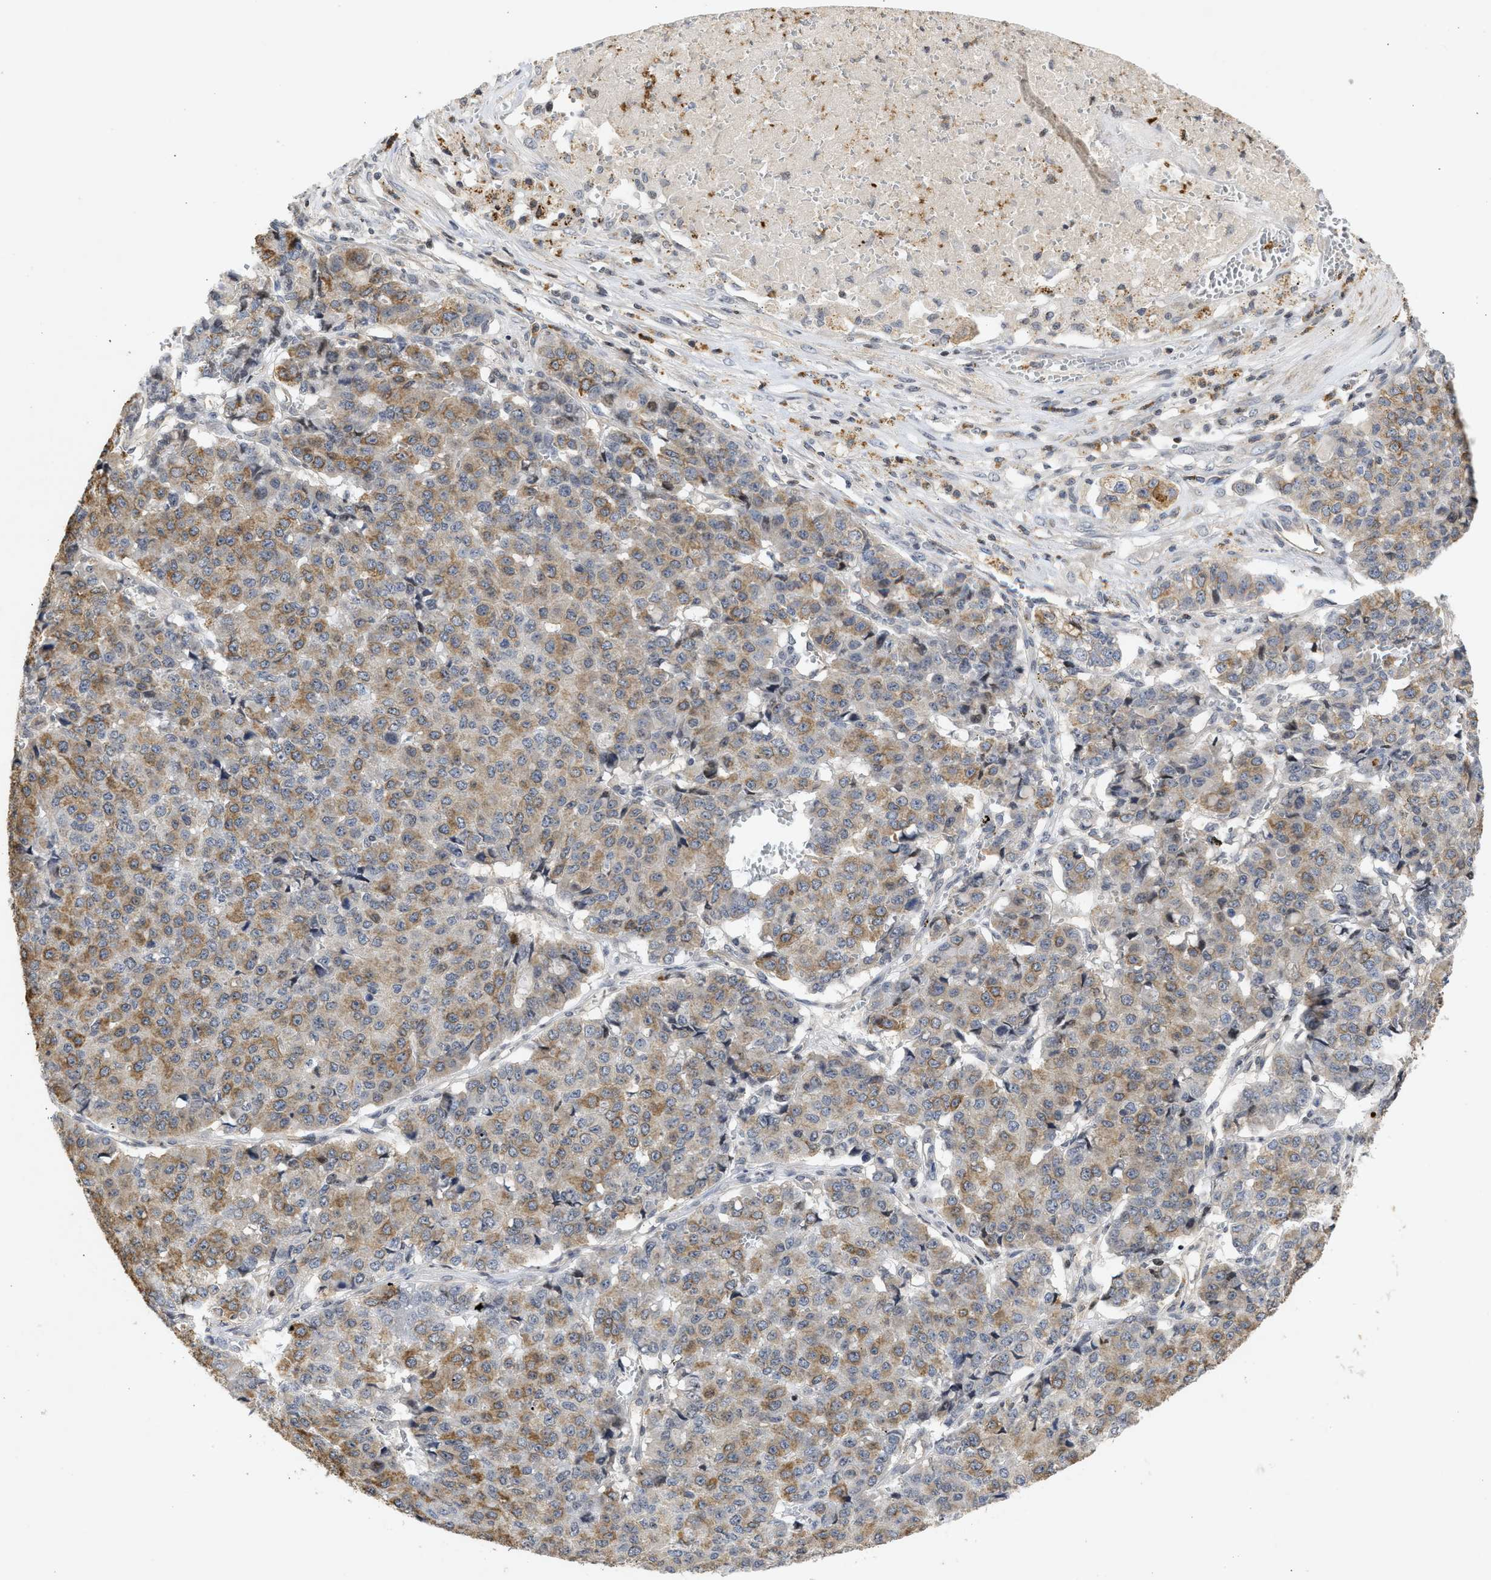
{"staining": {"intensity": "moderate", "quantity": "25%-75%", "location": "cytoplasmic/membranous"}, "tissue": "pancreatic cancer", "cell_type": "Tumor cells", "image_type": "cancer", "snomed": [{"axis": "morphology", "description": "Adenocarcinoma, NOS"}, {"axis": "topography", "description": "Pancreas"}], "caption": "Pancreatic cancer (adenocarcinoma) stained with a brown dye reveals moderate cytoplasmic/membranous positive expression in about 25%-75% of tumor cells.", "gene": "ENSG00000142539", "patient": {"sex": "male", "age": 50}}